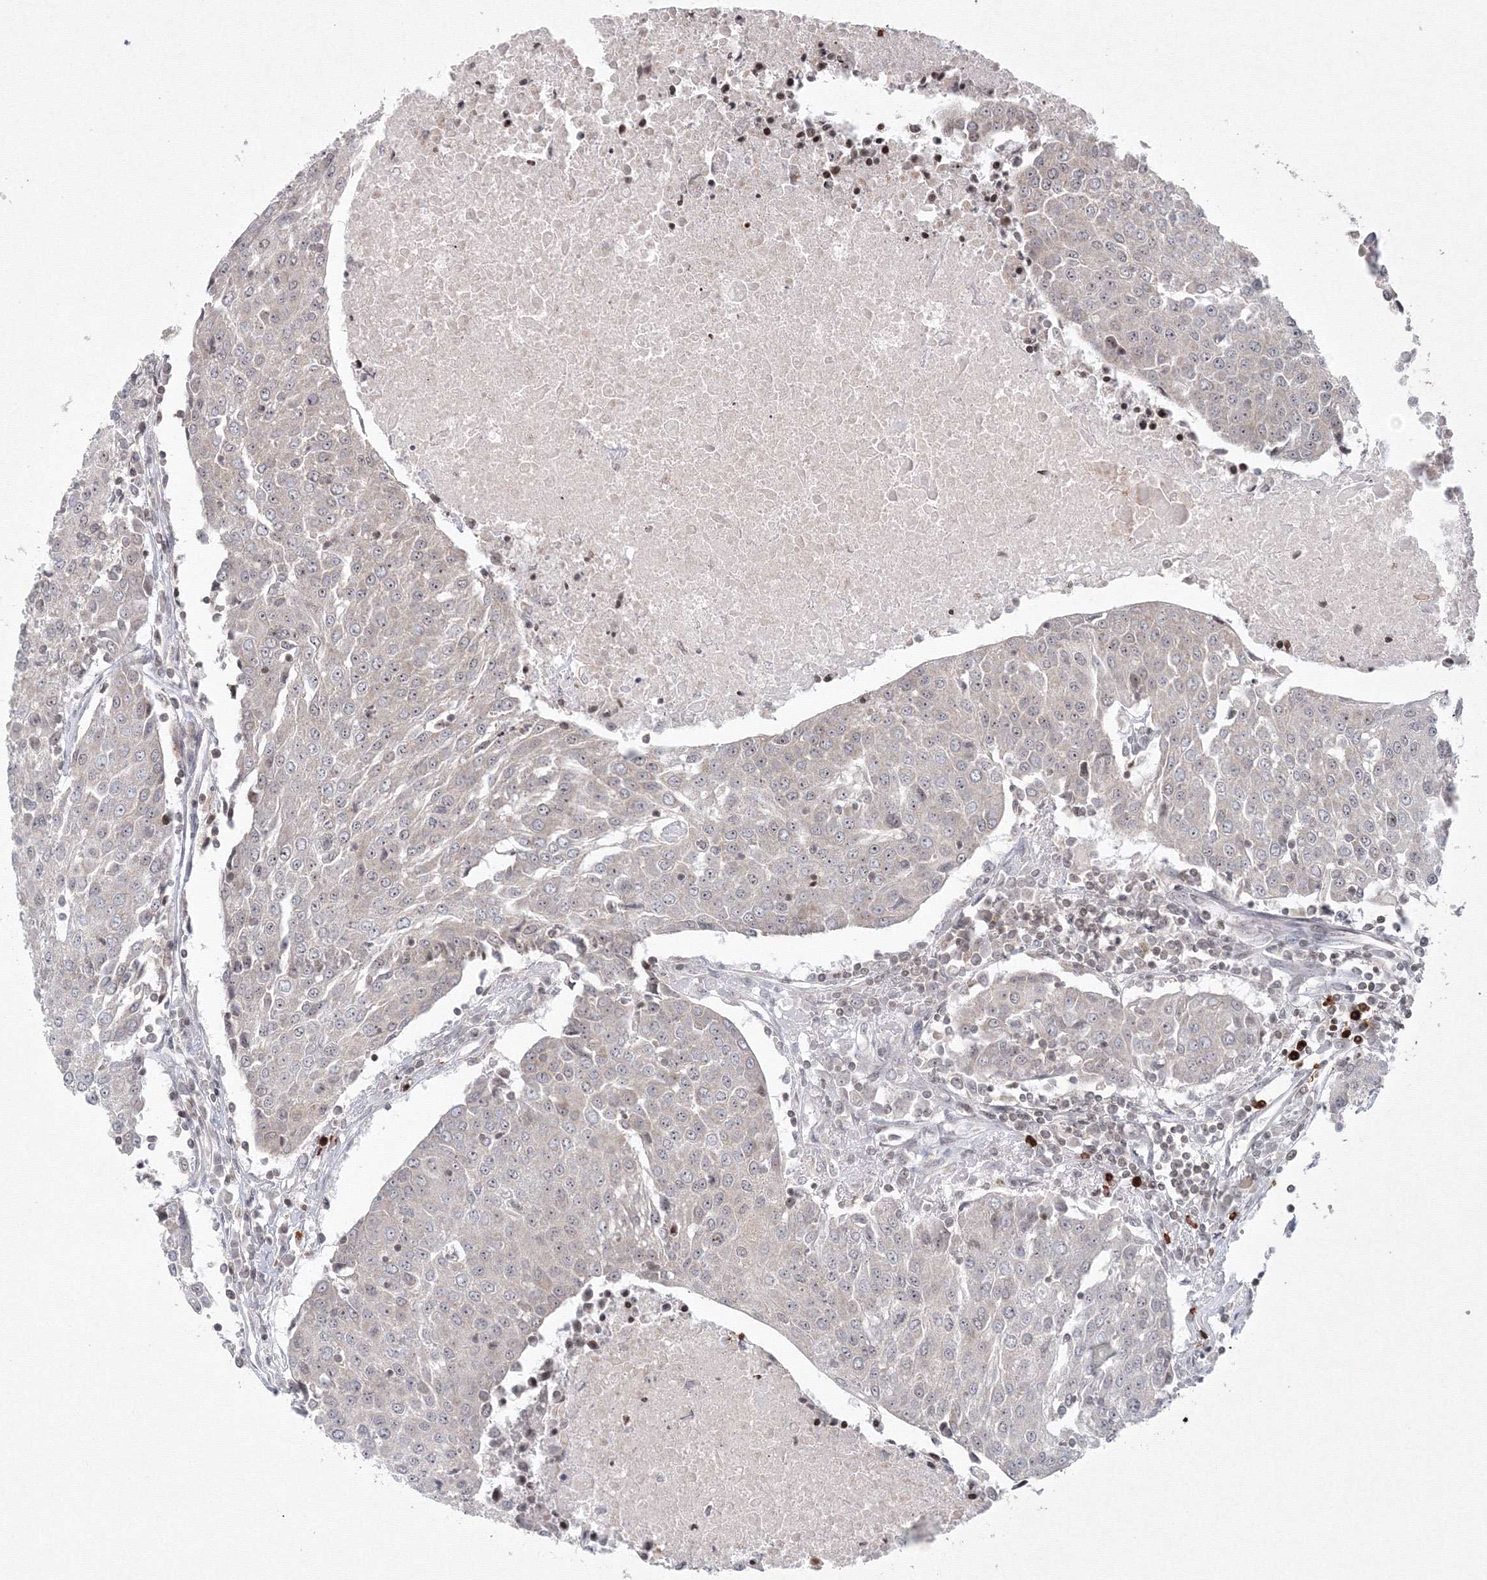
{"staining": {"intensity": "negative", "quantity": "none", "location": "none"}, "tissue": "urothelial cancer", "cell_type": "Tumor cells", "image_type": "cancer", "snomed": [{"axis": "morphology", "description": "Urothelial carcinoma, High grade"}, {"axis": "topography", "description": "Urinary bladder"}], "caption": "DAB immunohistochemical staining of urothelial cancer reveals no significant expression in tumor cells. (DAB (3,3'-diaminobenzidine) immunohistochemistry visualized using brightfield microscopy, high magnification).", "gene": "MKRN2", "patient": {"sex": "female", "age": 85}}